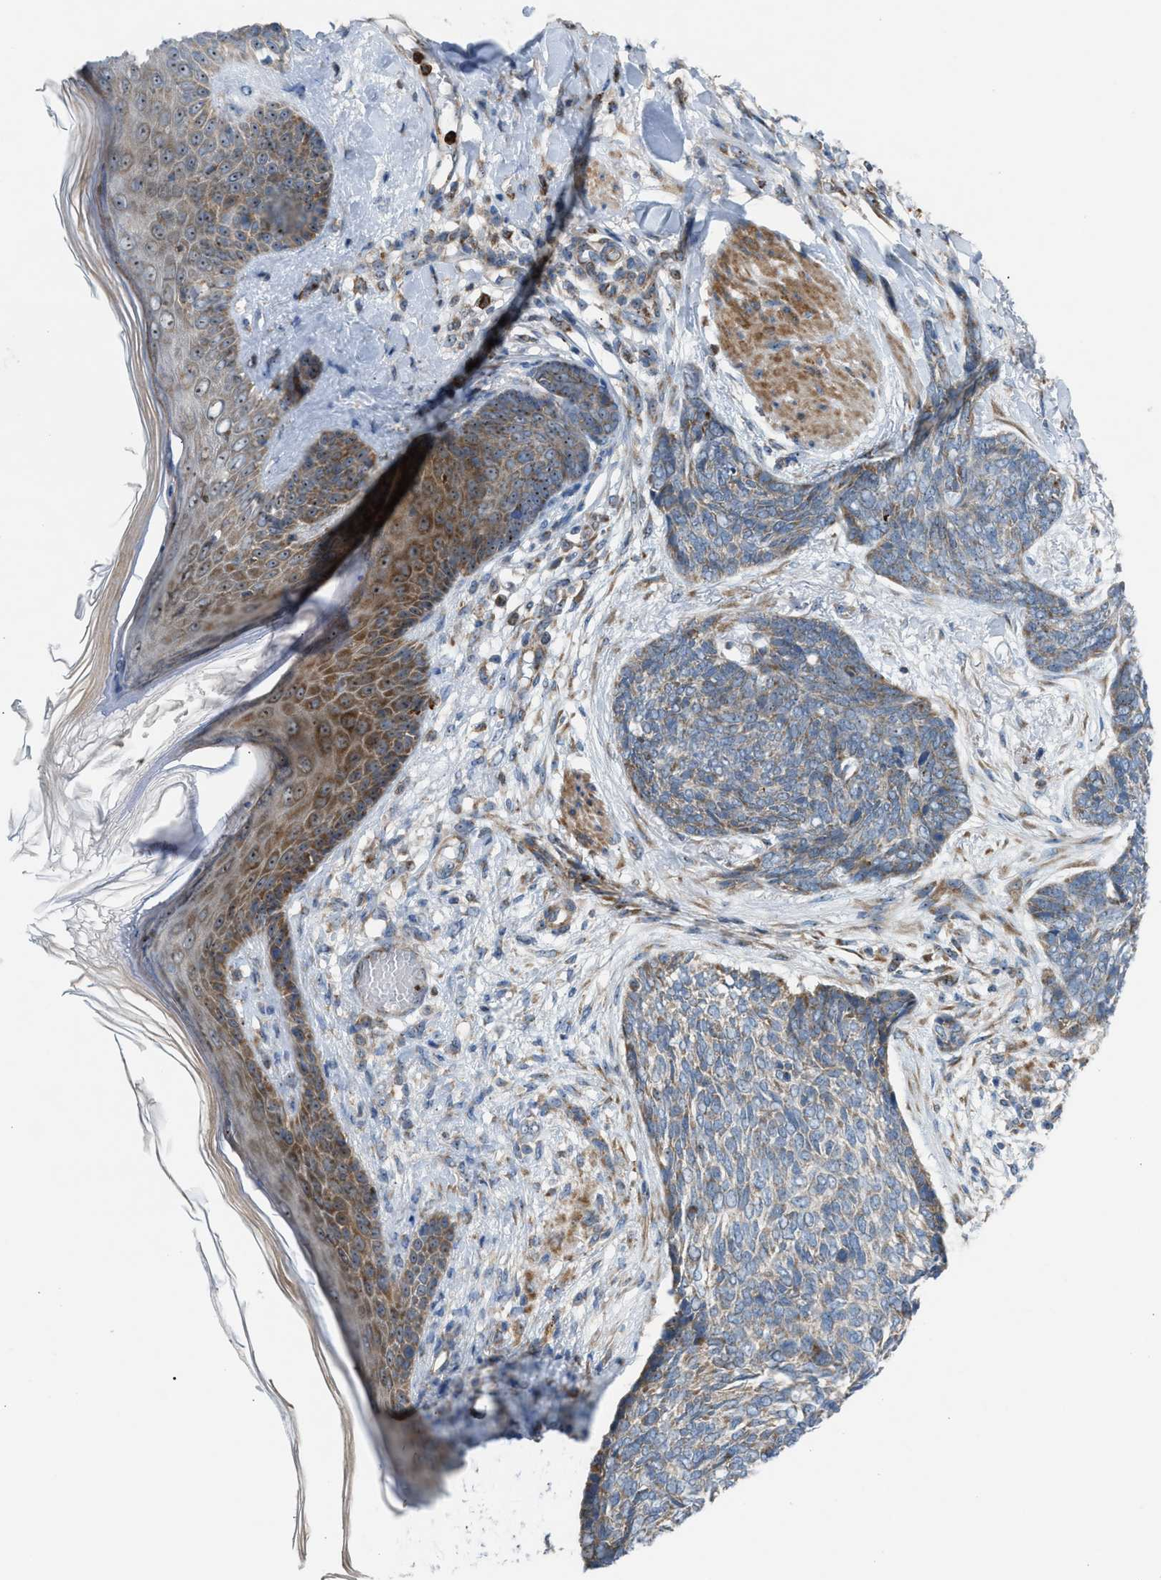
{"staining": {"intensity": "weak", "quantity": ">75%", "location": "cytoplasmic/membranous"}, "tissue": "skin cancer", "cell_type": "Tumor cells", "image_type": "cancer", "snomed": [{"axis": "morphology", "description": "Basal cell carcinoma"}, {"axis": "topography", "description": "Skin"}], "caption": "The micrograph reveals a brown stain indicating the presence of a protein in the cytoplasmic/membranous of tumor cells in skin basal cell carcinoma.", "gene": "TPH1", "patient": {"sex": "female", "age": 84}}